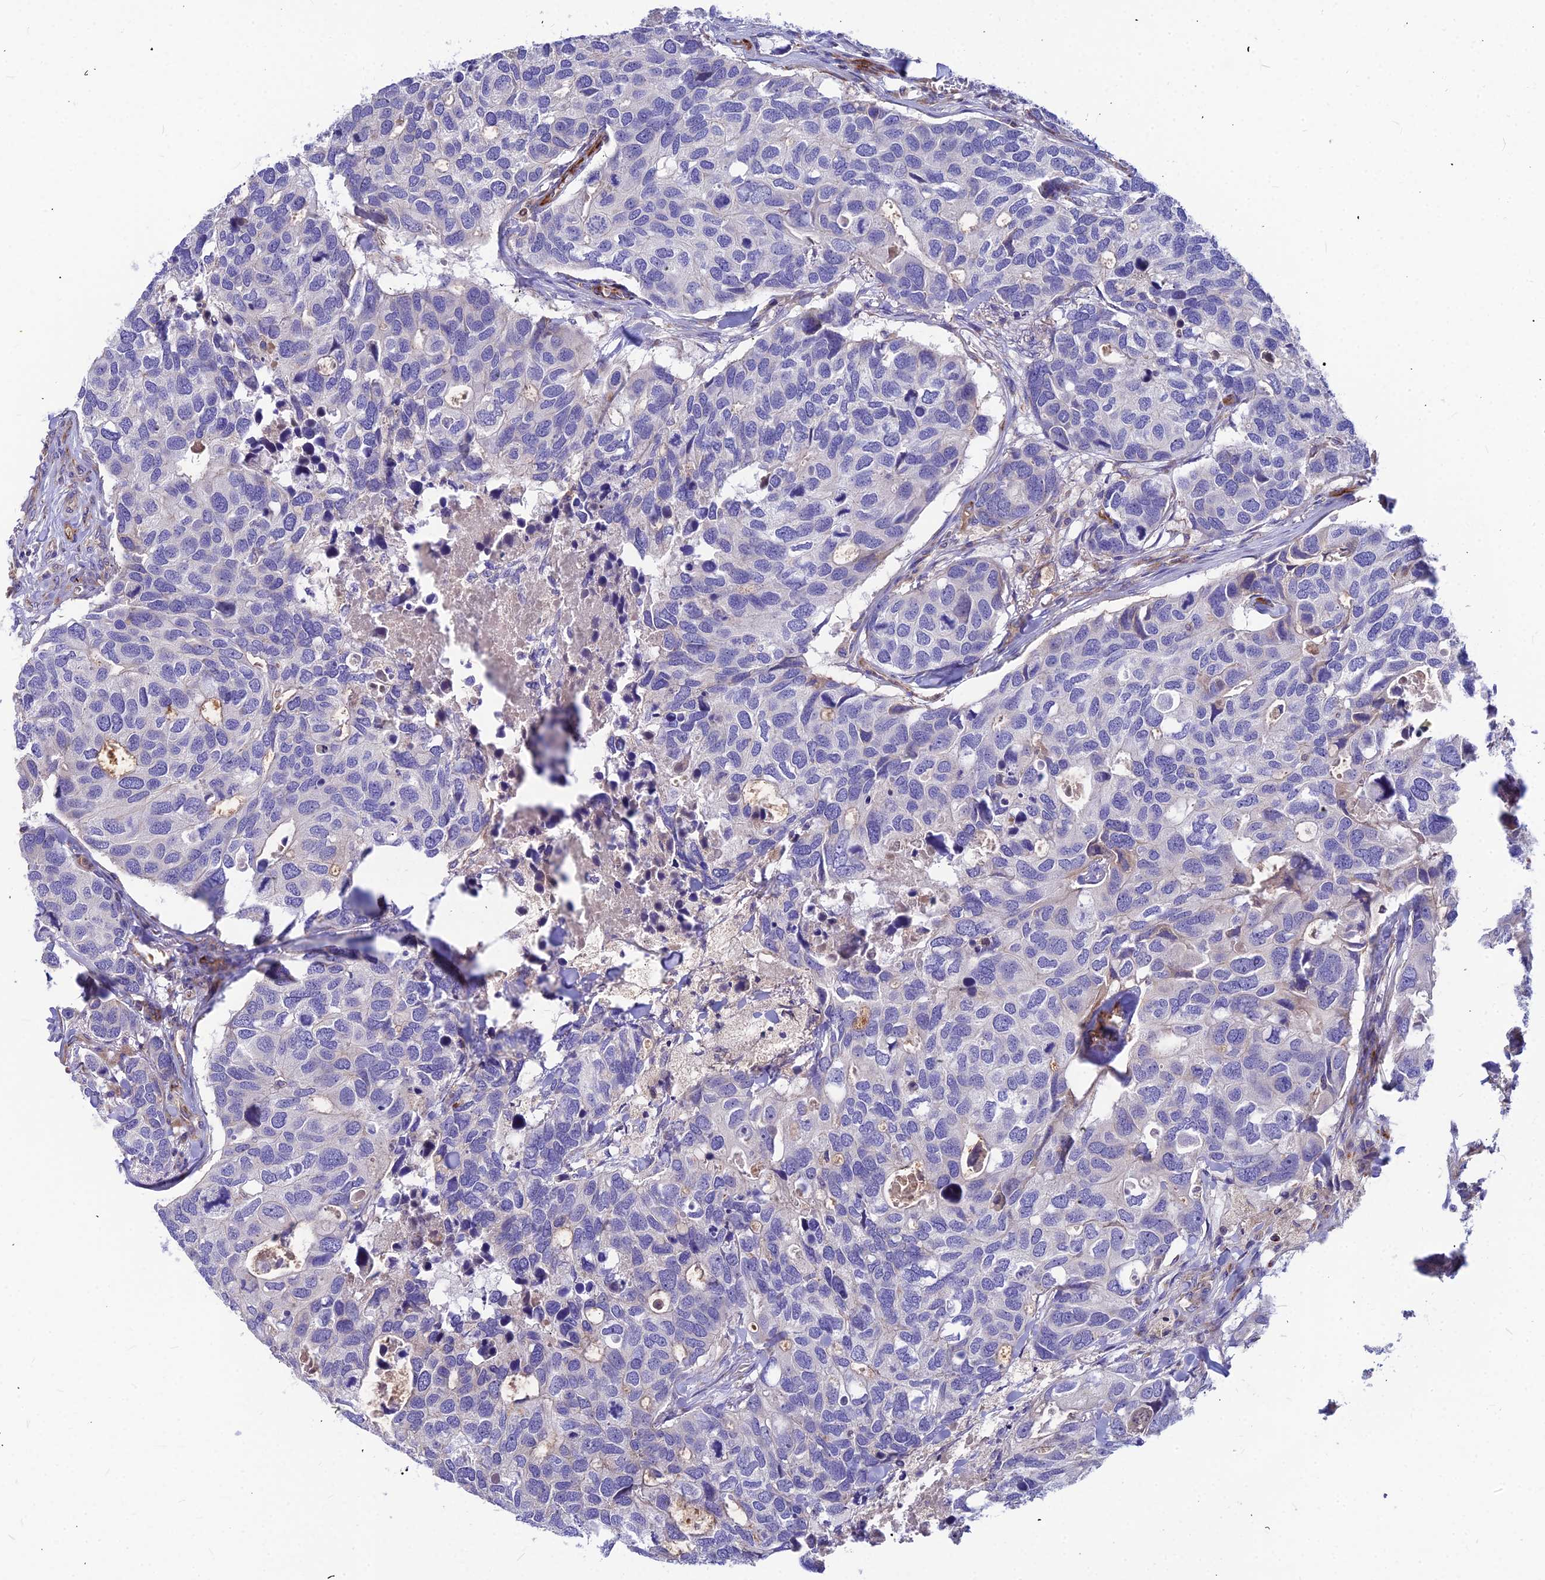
{"staining": {"intensity": "negative", "quantity": "none", "location": "none"}, "tissue": "breast cancer", "cell_type": "Tumor cells", "image_type": "cancer", "snomed": [{"axis": "morphology", "description": "Duct carcinoma"}, {"axis": "topography", "description": "Breast"}], "caption": "Micrograph shows no significant protein positivity in tumor cells of breast cancer.", "gene": "ASPHD1", "patient": {"sex": "female", "age": 83}}